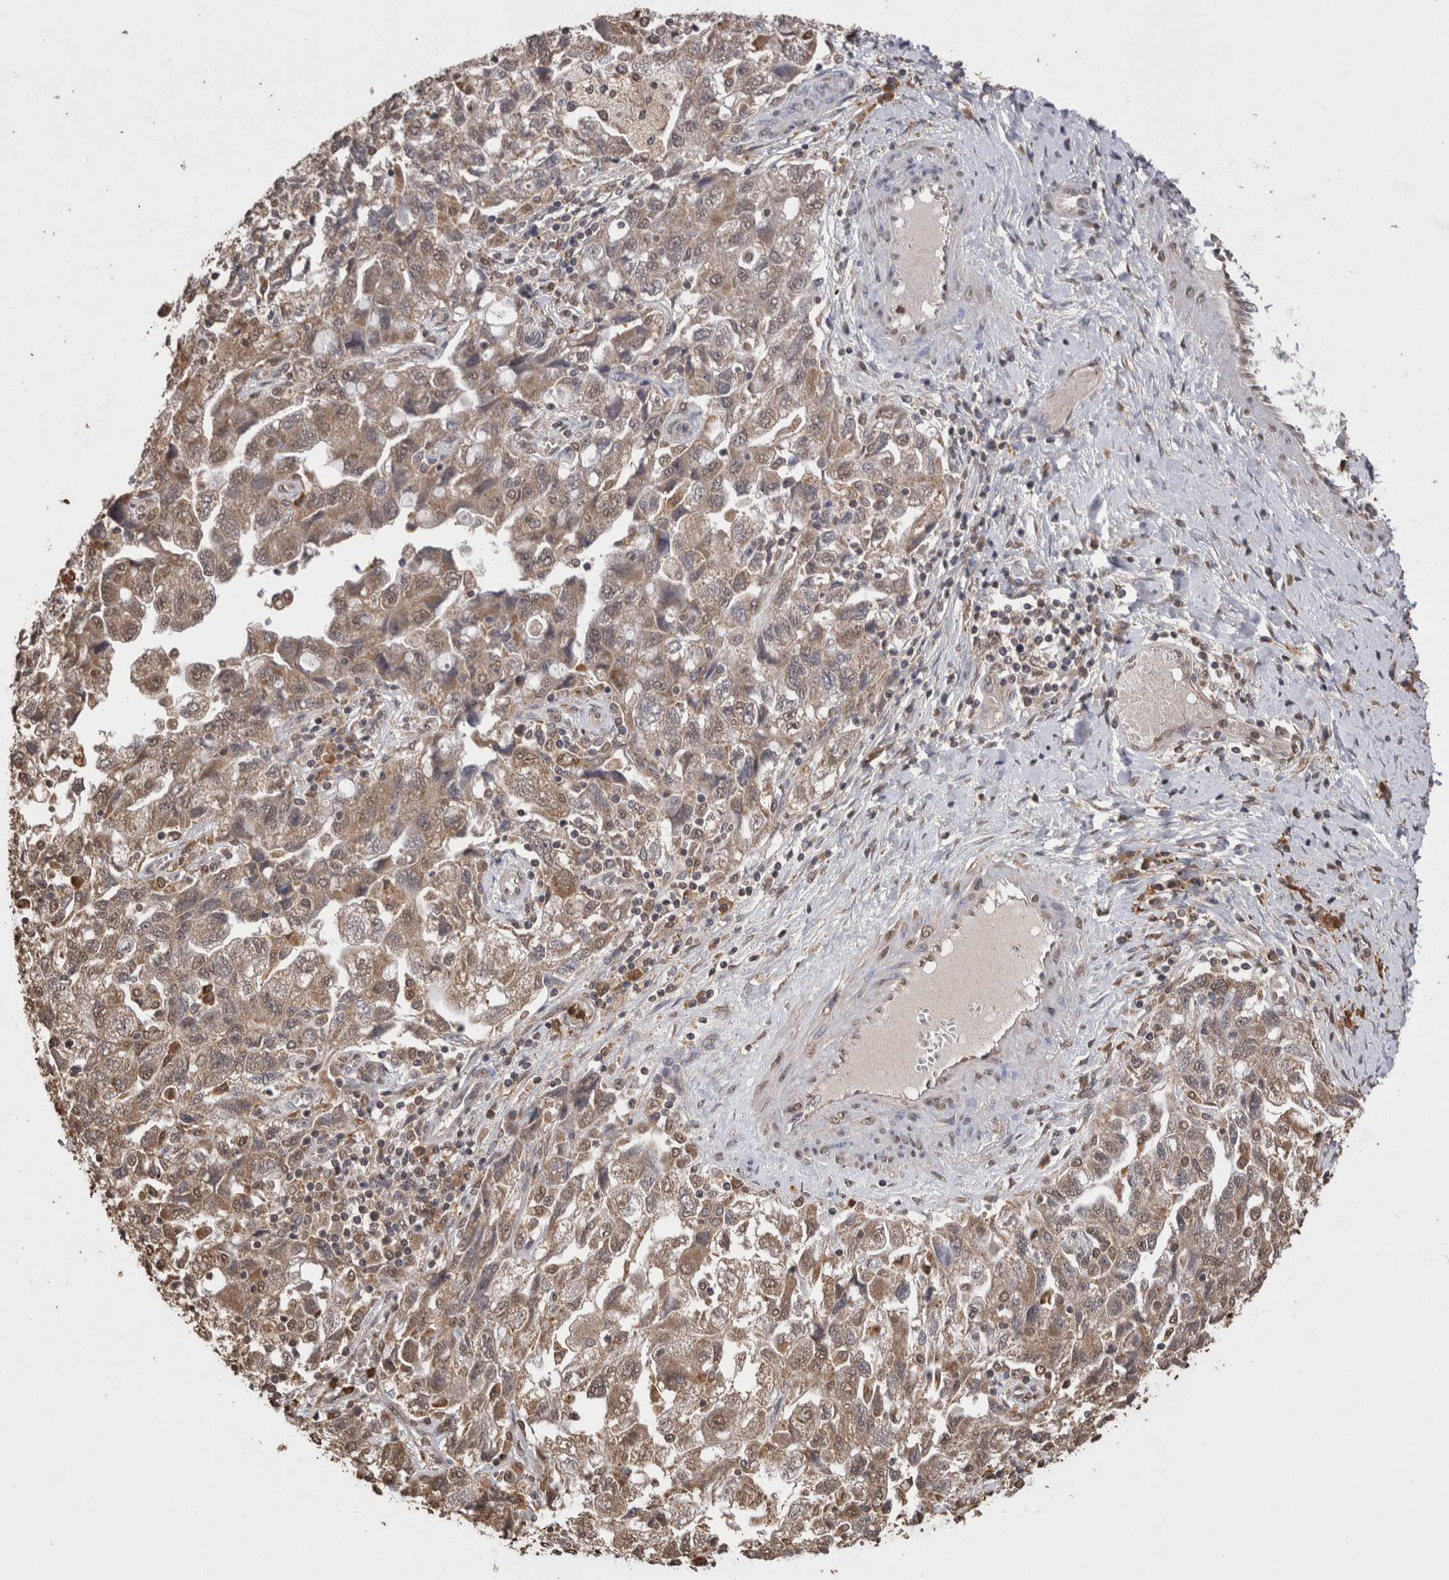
{"staining": {"intensity": "weak", "quantity": ">75%", "location": "cytoplasmic/membranous,nuclear"}, "tissue": "ovarian cancer", "cell_type": "Tumor cells", "image_type": "cancer", "snomed": [{"axis": "morphology", "description": "Carcinoma, NOS"}, {"axis": "morphology", "description": "Cystadenocarcinoma, serous, NOS"}, {"axis": "topography", "description": "Ovary"}], "caption": "Human ovarian cancer (serous cystadenocarcinoma) stained with a protein marker displays weak staining in tumor cells.", "gene": "GRK5", "patient": {"sex": "female", "age": 69}}